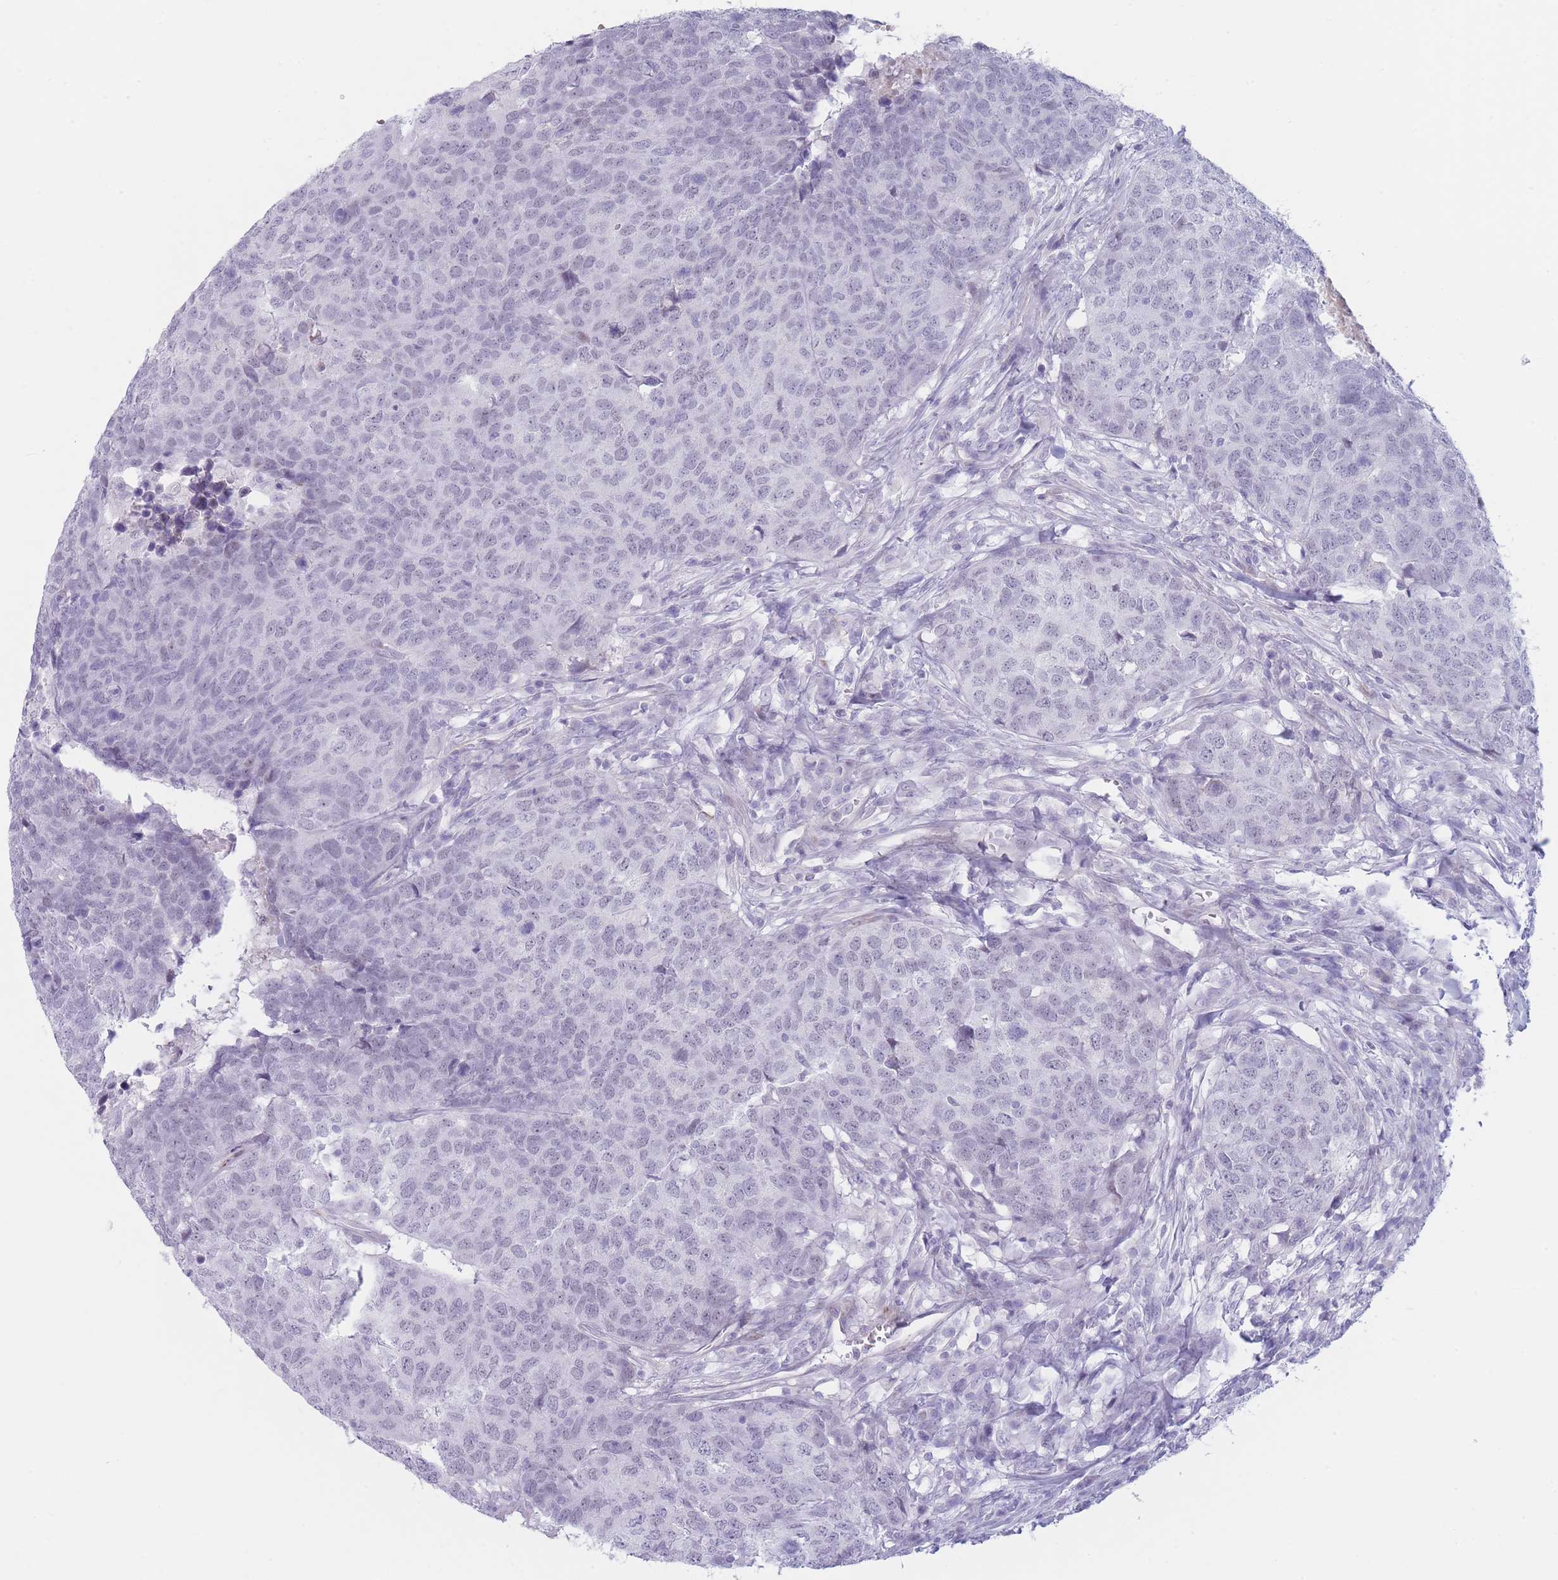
{"staining": {"intensity": "negative", "quantity": "none", "location": "none"}, "tissue": "head and neck cancer", "cell_type": "Tumor cells", "image_type": "cancer", "snomed": [{"axis": "morphology", "description": "Normal tissue, NOS"}, {"axis": "morphology", "description": "Squamous cell carcinoma, NOS"}, {"axis": "topography", "description": "Skeletal muscle"}, {"axis": "topography", "description": "Vascular tissue"}, {"axis": "topography", "description": "Peripheral nerve tissue"}, {"axis": "topography", "description": "Head-Neck"}], "caption": "Squamous cell carcinoma (head and neck) was stained to show a protein in brown. There is no significant staining in tumor cells.", "gene": "IFNA6", "patient": {"sex": "male", "age": 66}}